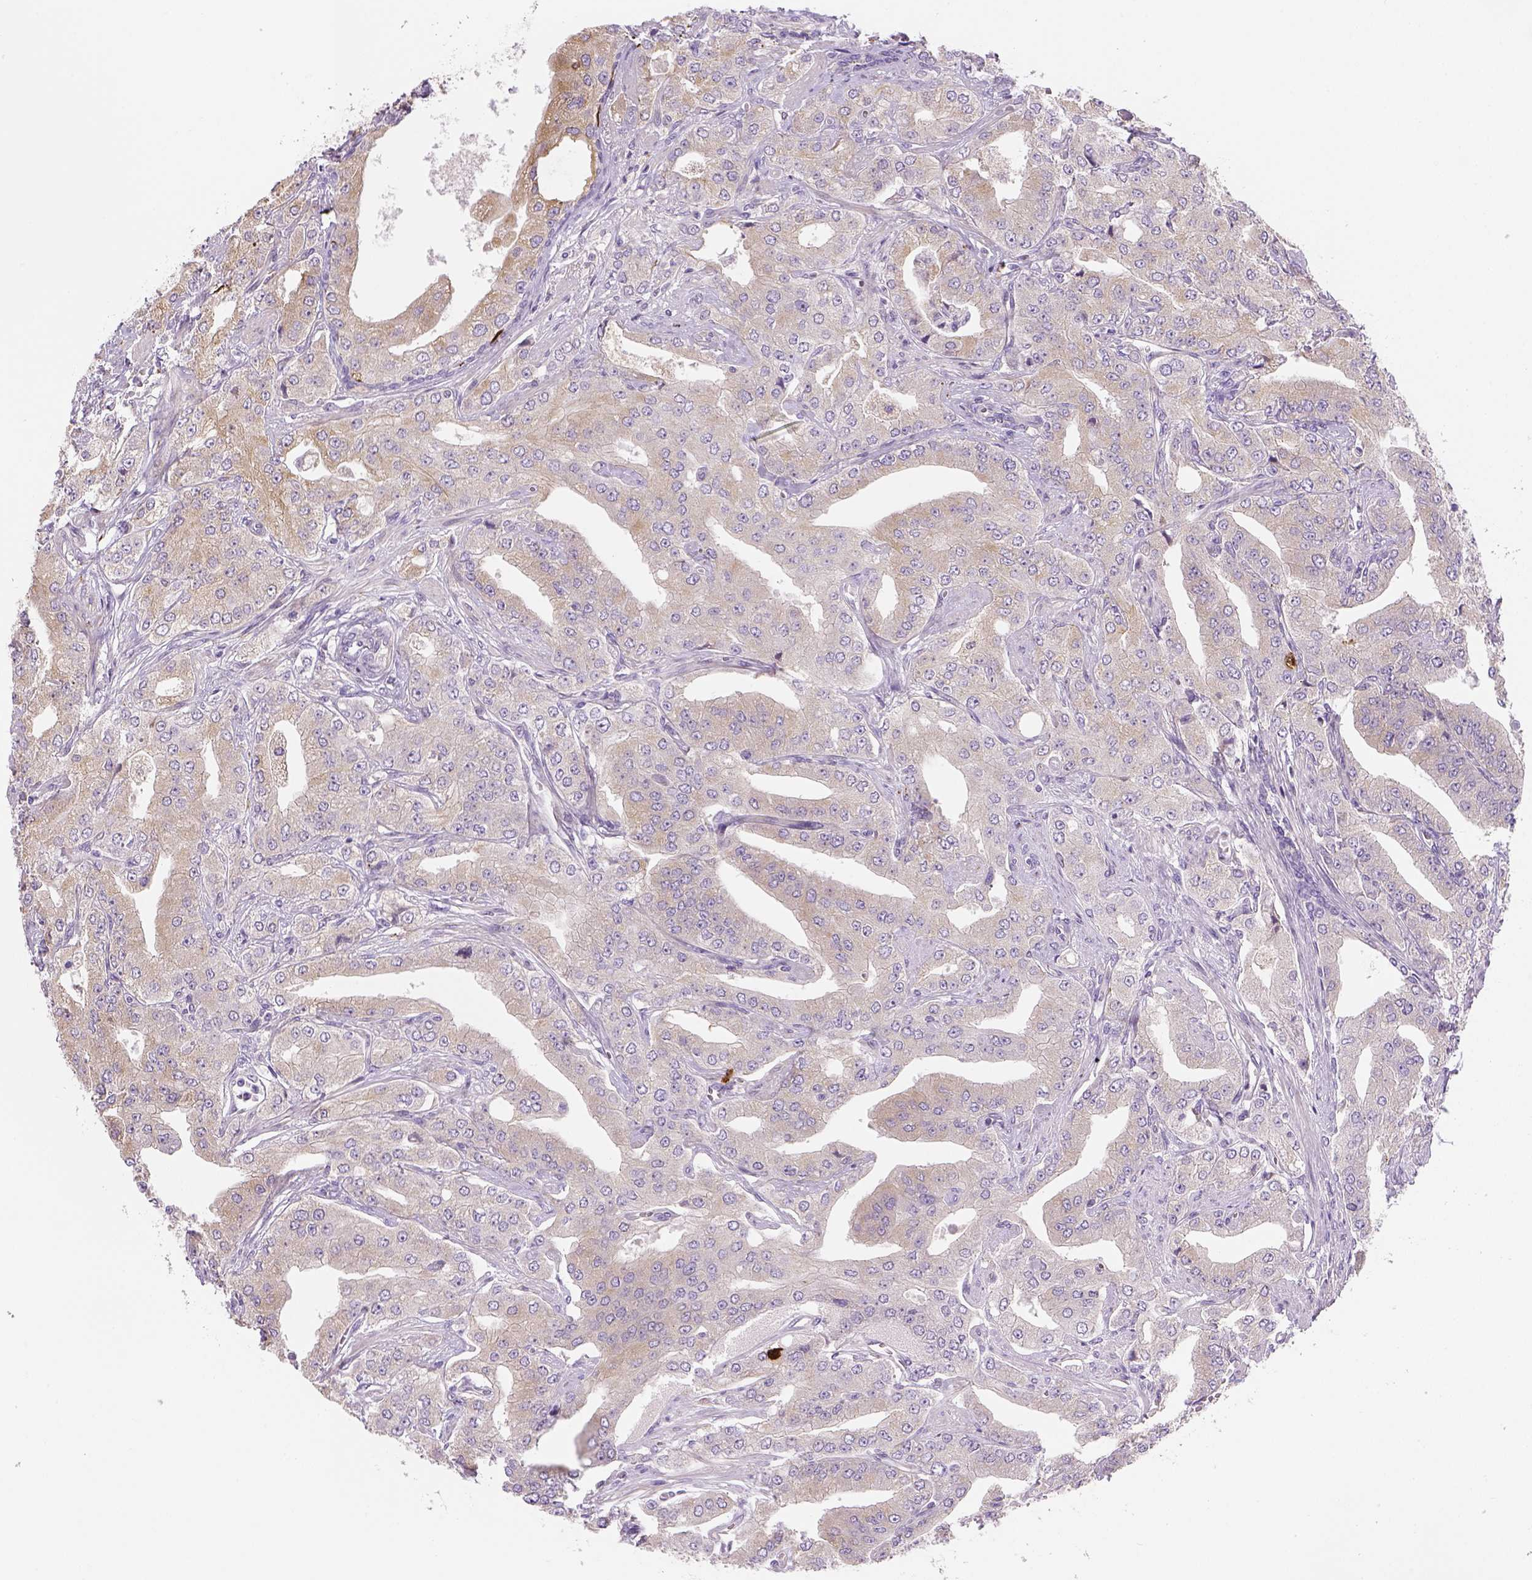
{"staining": {"intensity": "weak", "quantity": "<25%", "location": "cytoplasmic/membranous"}, "tissue": "prostate cancer", "cell_type": "Tumor cells", "image_type": "cancer", "snomed": [{"axis": "morphology", "description": "Adenocarcinoma, Low grade"}, {"axis": "topography", "description": "Prostate"}], "caption": "DAB immunohistochemical staining of prostate adenocarcinoma (low-grade) demonstrates no significant expression in tumor cells.", "gene": "CACNB1", "patient": {"sex": "male", "age": 60}}